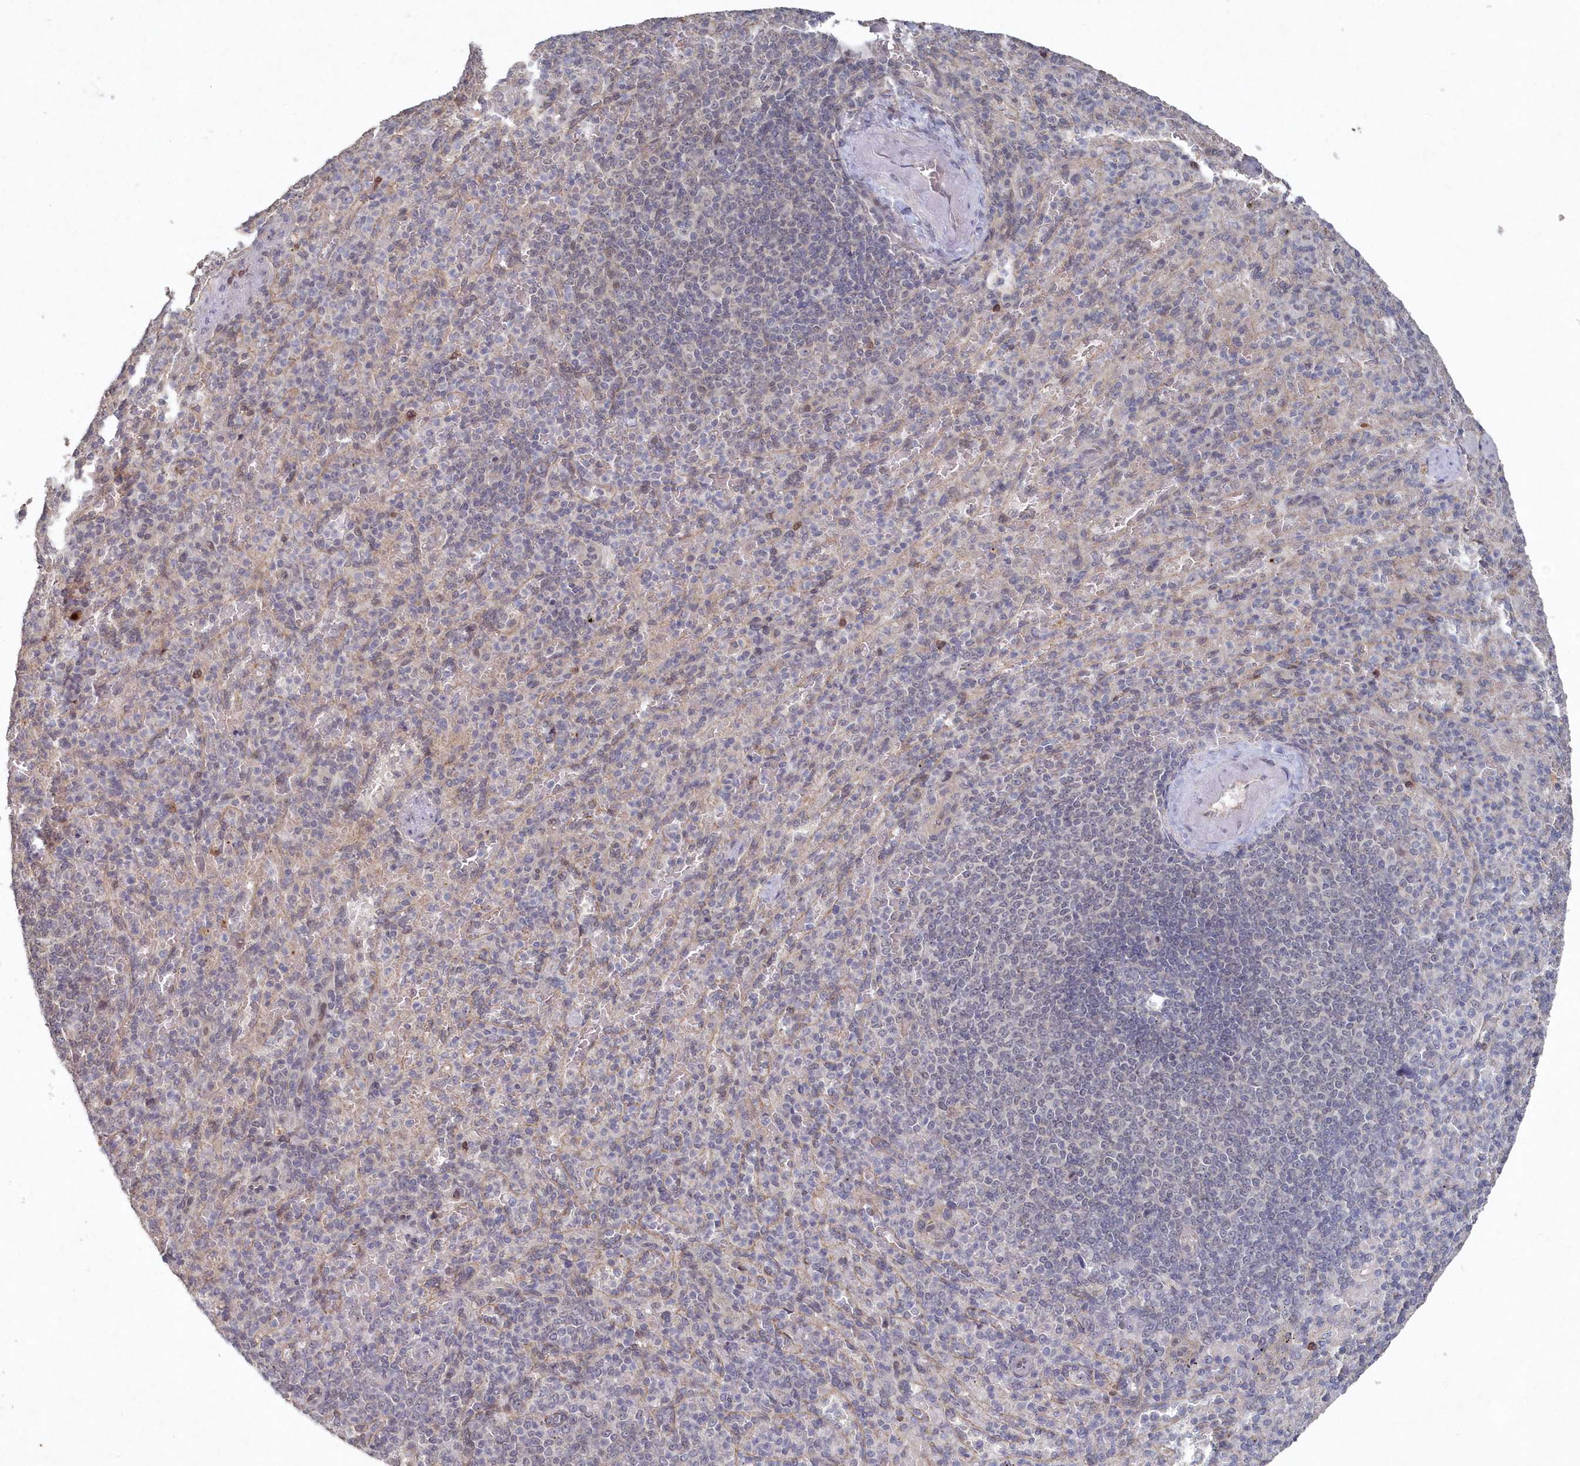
{"staining": {"intensity": "negative", "quantity": "none", "location": "none"}, "tissue": "spleen", "cell_type": "Cells in red pulp", "image_type": "normal", "snomed": [{"axis": "morphology", "description": "Normal tissue, NOS"}, {"axis": "topography", "description": "Spleen"}], "caption": "Immunohistochemistry (IHC) of normal spleen exhibits no expression in cells in red pulp. Brightfield microscopy of immunohistochemistry (IHC) stained with DAB (3,3'-diaminobenzidine) (brown) and hematoxylin (blue), captured at high magnification.", "gene": "VSIG2", "patient": {"sex": "female", "age": 74}}